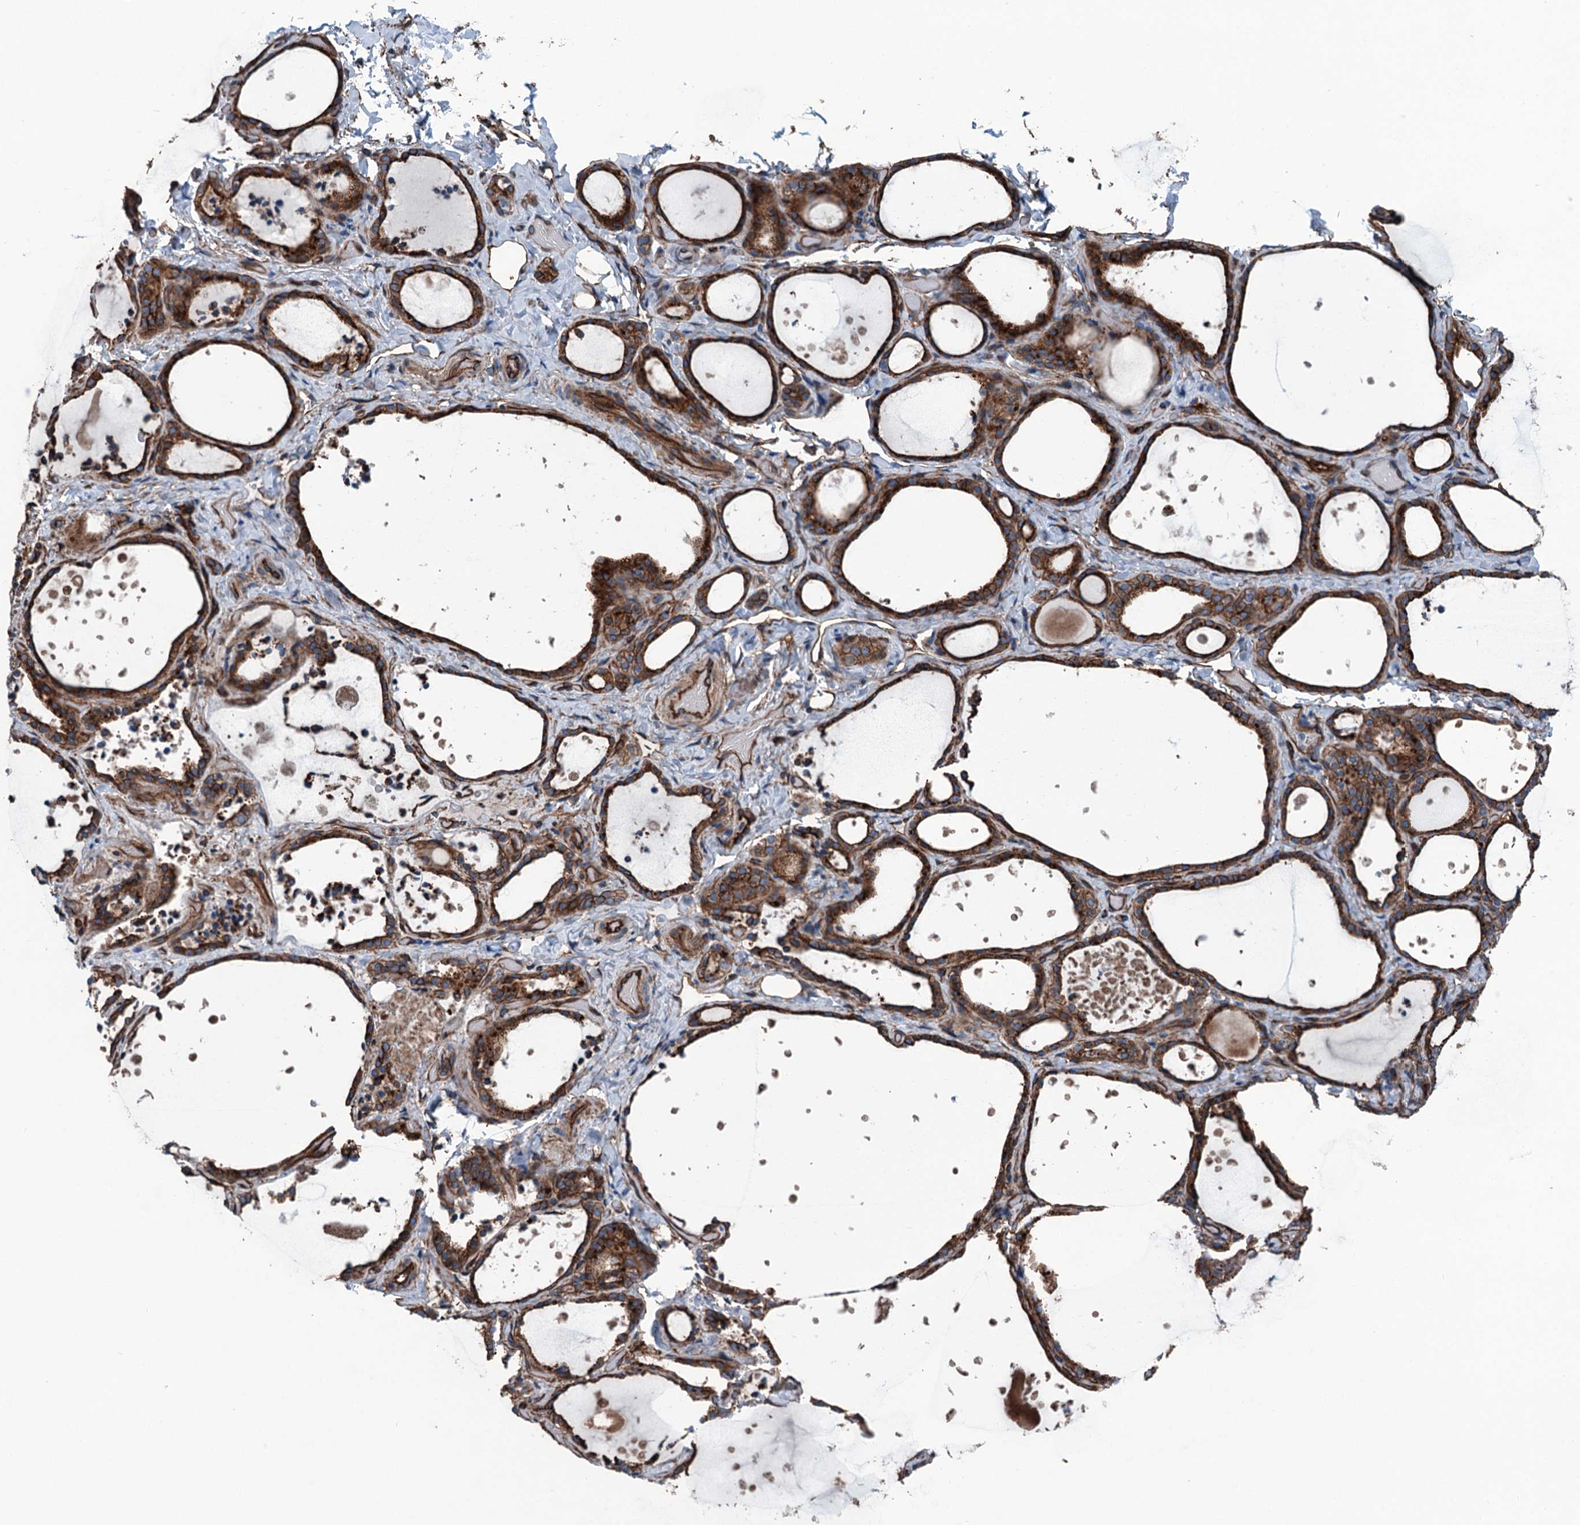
{"staining": {"intensity": "strong", "quantity": ">75%", "location": "cytoplasmic/membranous"}, "tissue": "thyroid gland", "cell_type": "Glandular cells", "image_type": "normal", "snomed": [{"axis": "morphology", "description": "Normal tissue, NOS"}, {"axis": "topography", "description": "Thyroid gland"}], "caption": "A high amount of strong cytoplasmic/membranous expression is seen in approximately >75% of glandular cells in unremarkable thyroid gland.", "gene": "NMRAL1", "patient": {"sex": "female", "age": 44}}